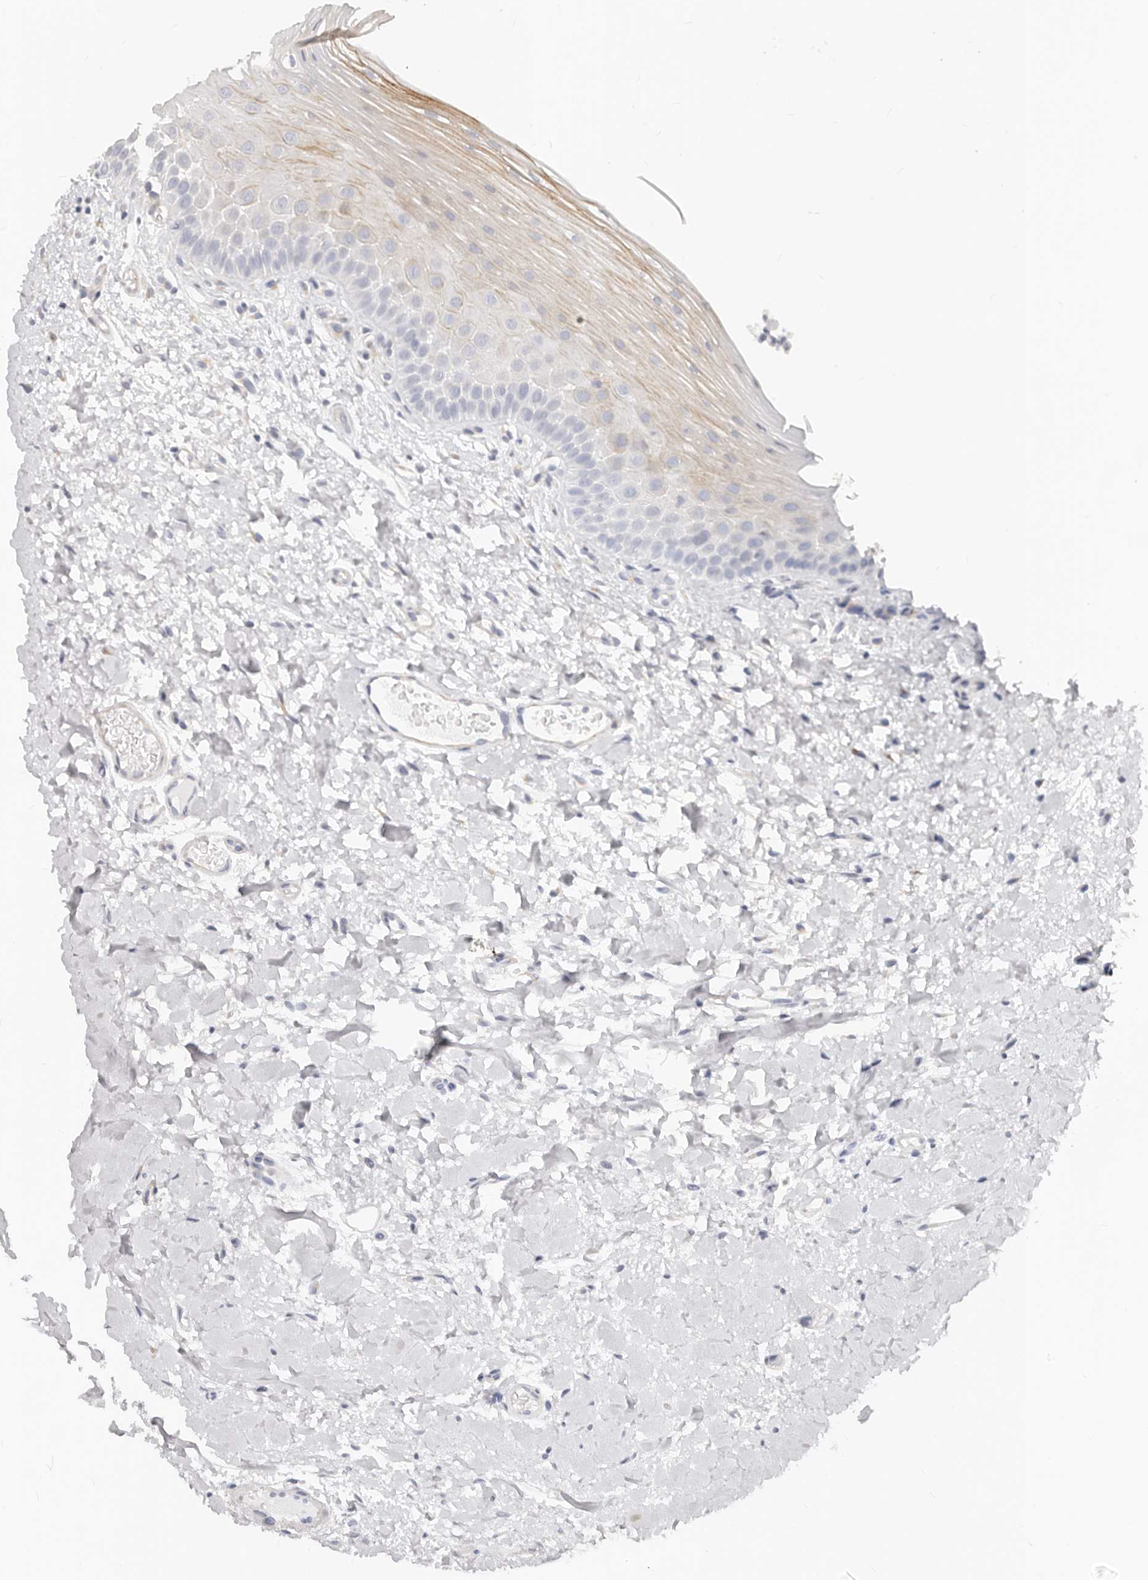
{"staining": {"intensity": "strong", "quantity": "25%-75%", "location": "cytoplasmic/membranous"}, "tissue": "oral mucosa", "cell_type": "Squamous epithelial cells", "image_type": "normal", "snomed": [{"axis": "morphology", "description": "Normal tissue, NOS"}, {"axis": "topography", "description": "Oral tissue"}], "caption": "A brown stain labels strong cytoplasmic/membranous positivity of a protein in squamous epithelial cells of unremarkable oral mucosa.", "gene": "RABAC1", "patient": {"sex": "female", "age": 56}}